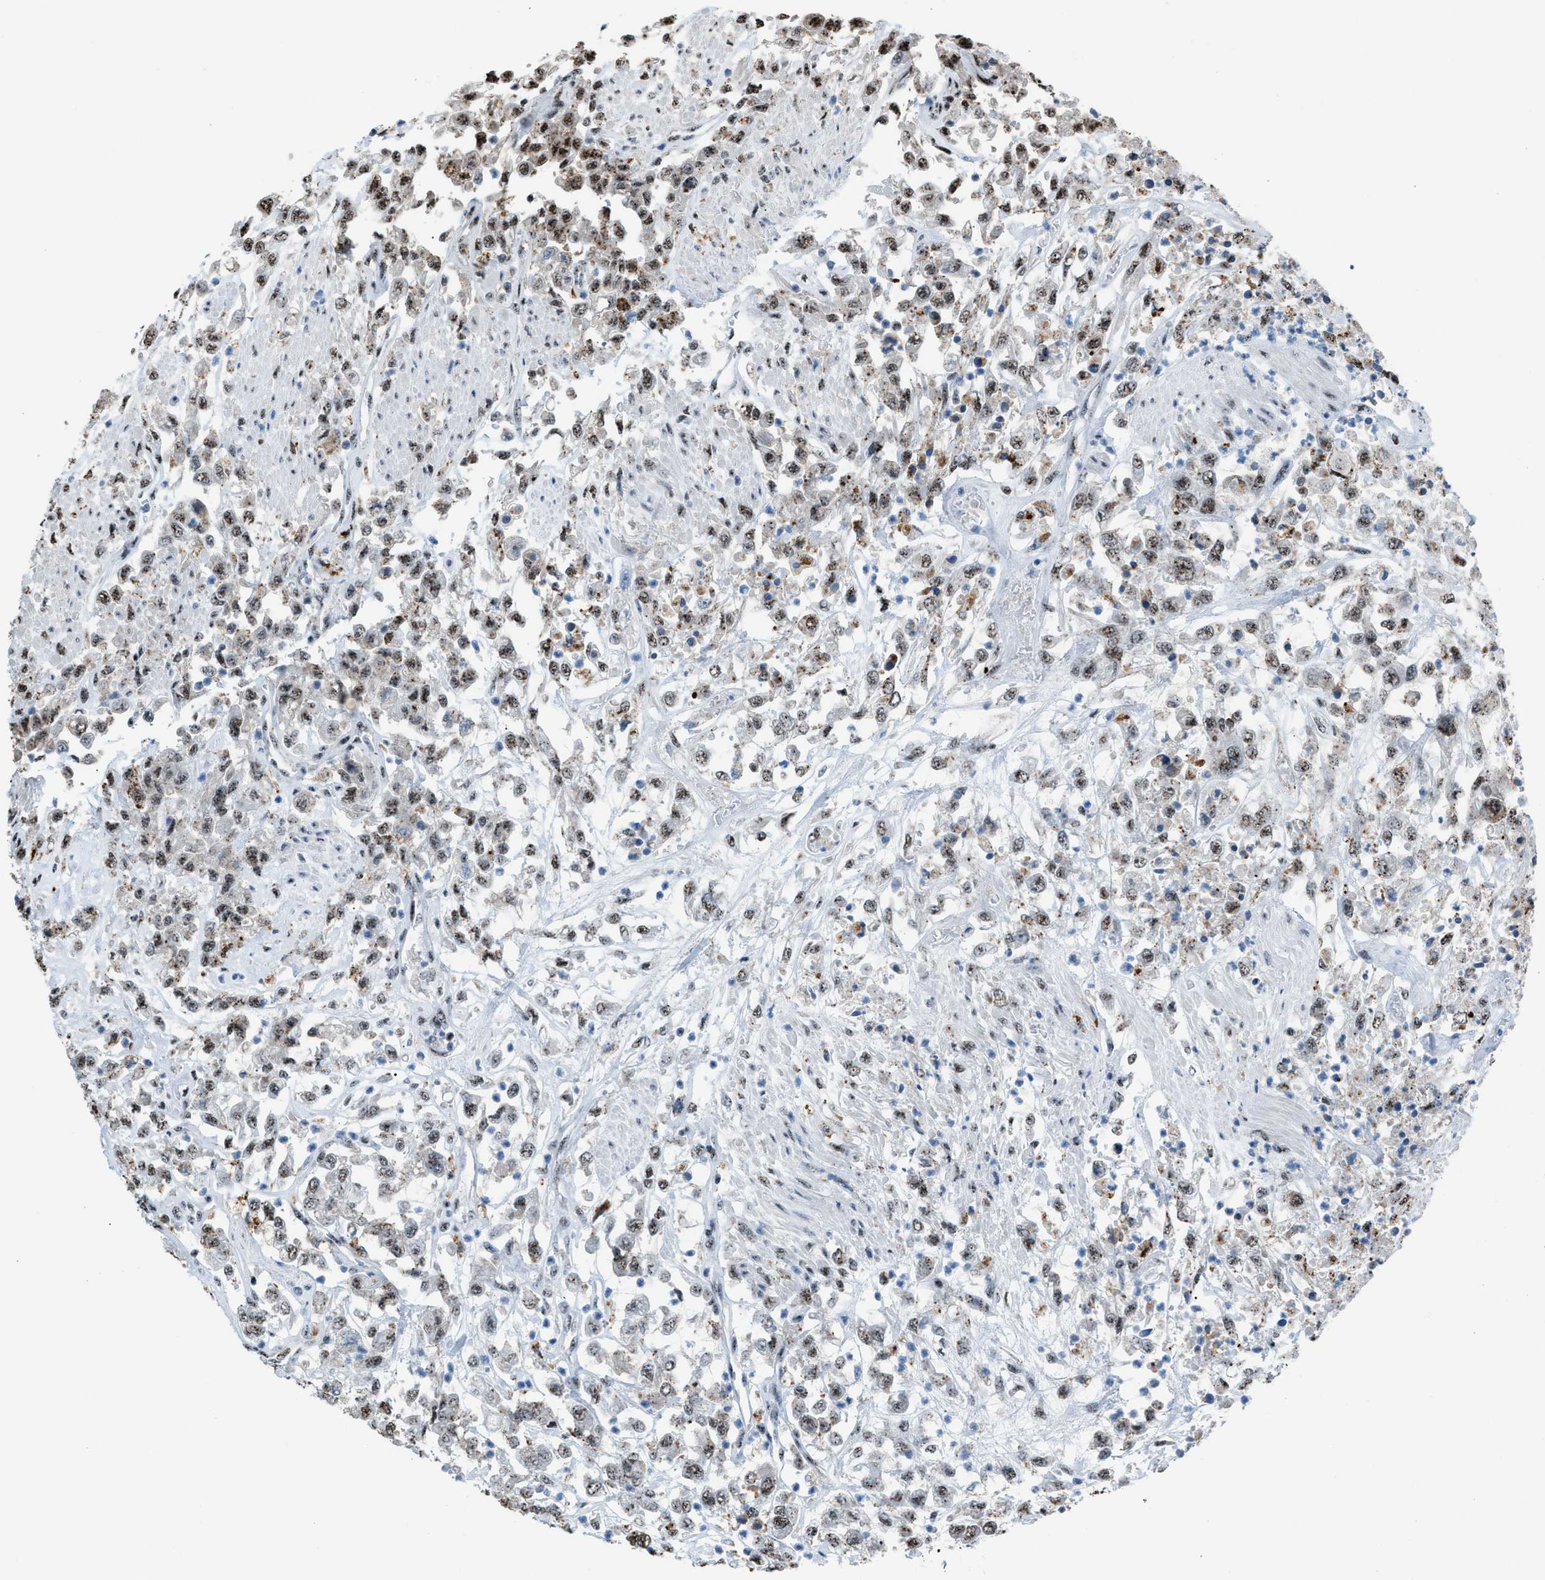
{"staining": {"intensity": "moderate", "quantity": "<25%", "location": "nuclear"}, "tissue": "urothelial cancer", "cell_type": "Tumor cells", "image_type": "cancer", "snomed": [{"axis": "morphology", "description": "Urothelial carcinoma, High grade"}, {"axis": "topography", "description": "Urinary bladder"}], "caption": "The histopathology image reveals a brown stain indicating the presence of a protein in the nuclear of tumor cells in urothelial cancer. (Brightfield microscopy of DAB IHC at high magnification).", "gene": "CENPP", "patient": {"sex": "male", "age": 46}}